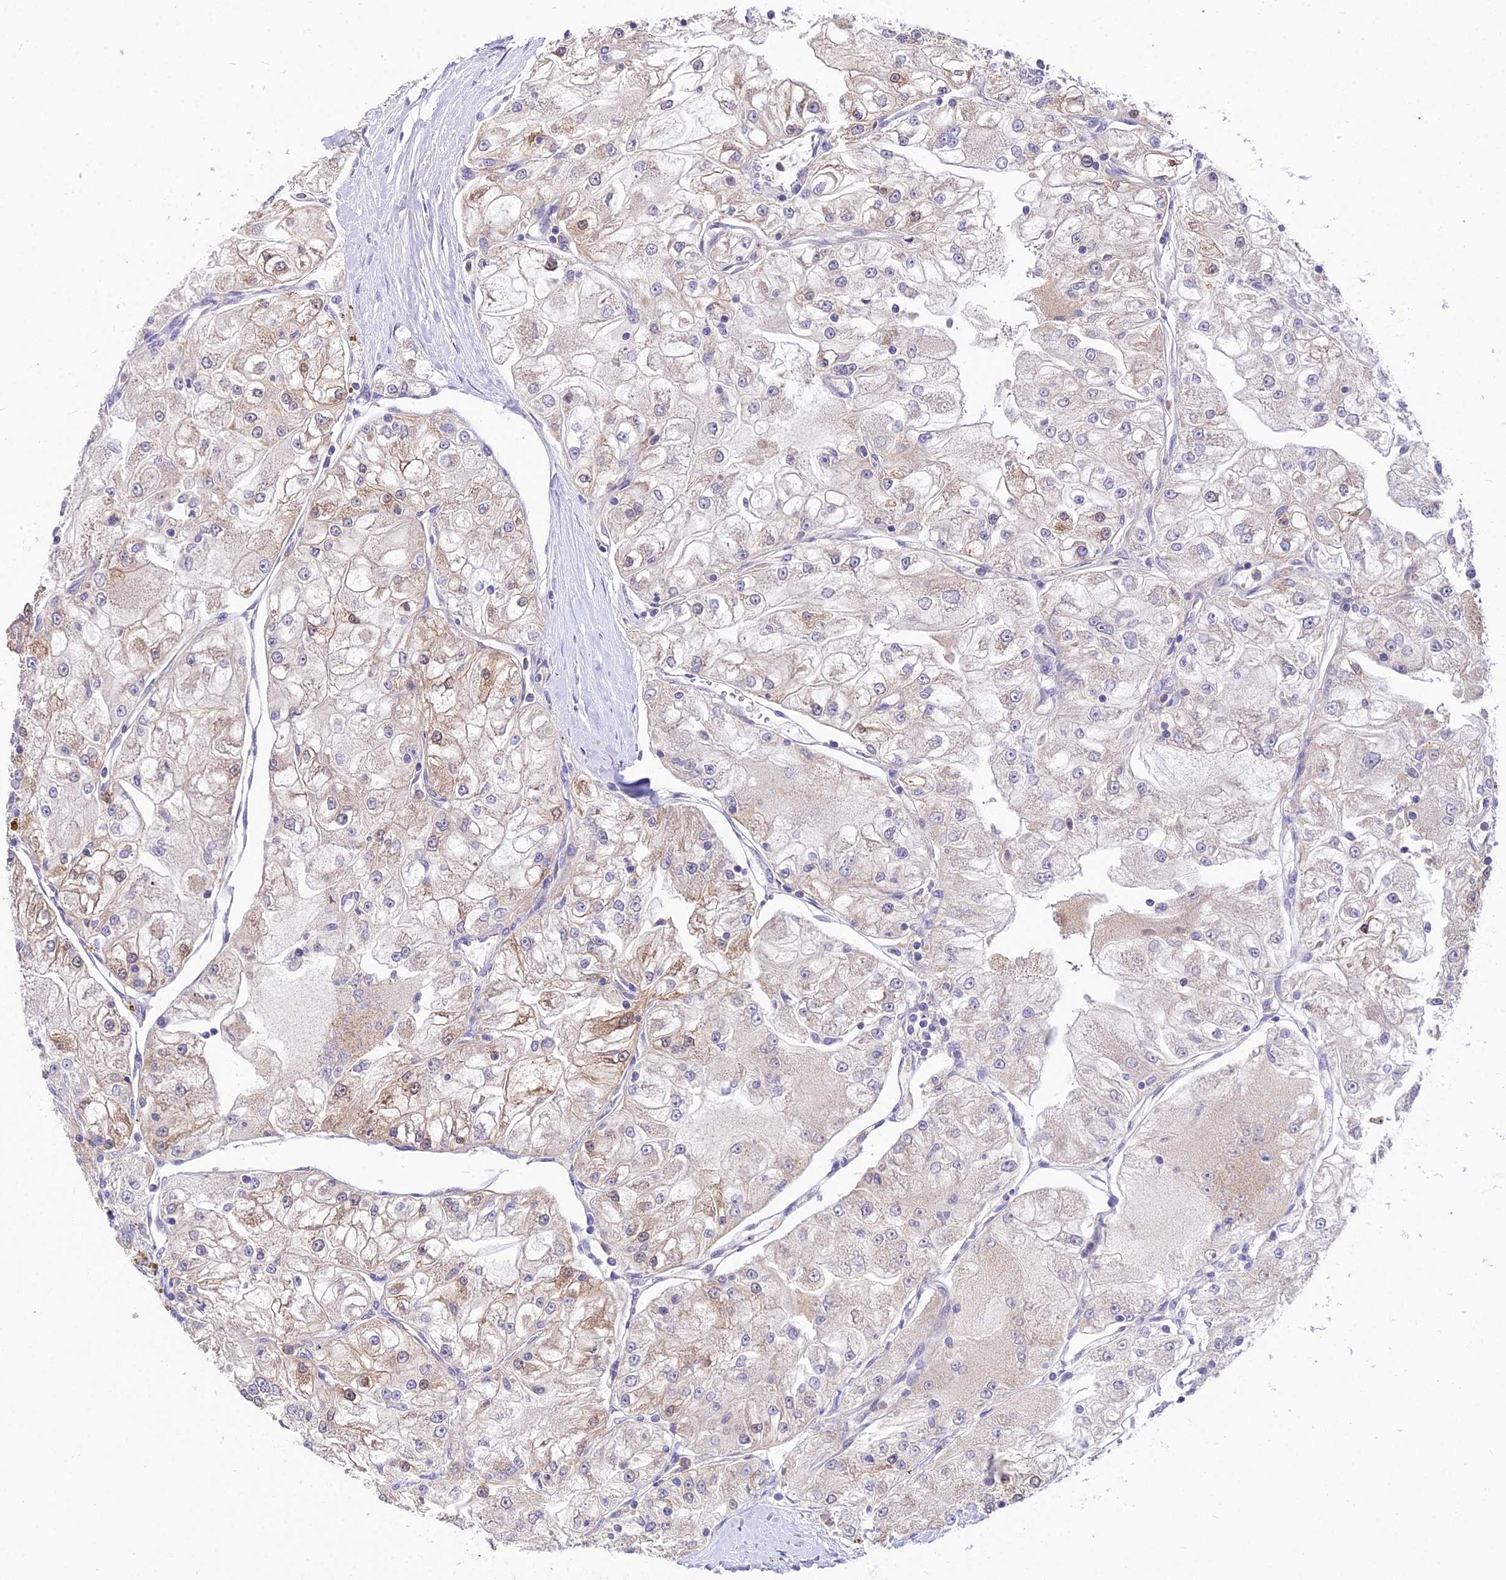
{"staining": {"intensity": "moderate", "quantity": "<25%", "location": "cytoplasmic/membranous,nuclear"}, "tissue": "renal cancer", "cell_type": "Tumor cells", "image_type": "cancer", "snomed": [{"axis": "morphology", "description": "Adenocarcinoma, NOS"}, {"axis": "topography", "description": "Kidney"}], "caption": "Renal cancer was stained to show a protein in brown. There is low levels of moderate cytoplasmic/membranous and nuclear positivity in about <25% of tumor cells.", "gene": "PGK1", "patient": {"sex": "female", "age": 72}}